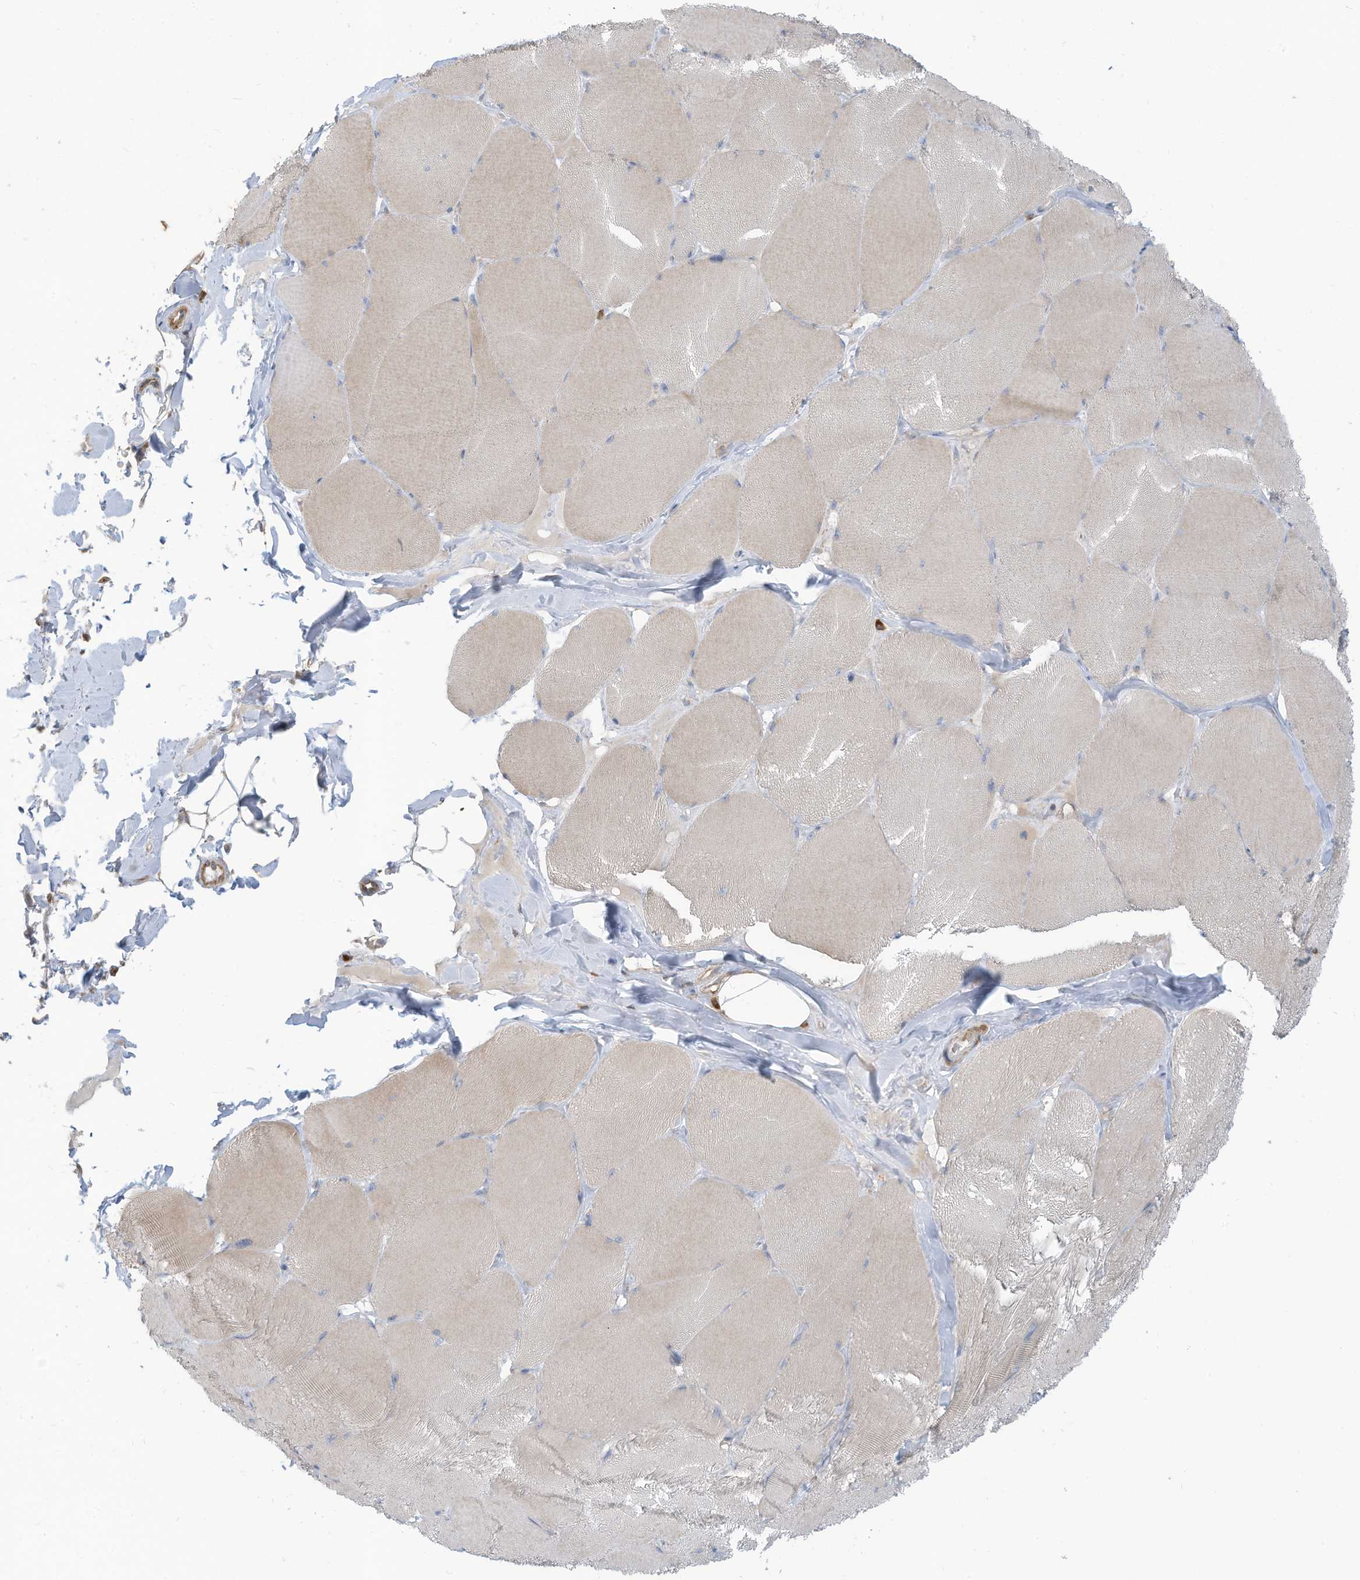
{"staining": {"intensity": "weak", "quantity": ">75%", "location": "cytoplasmic/membranous"}, "tissue": "skeletal muscle", "cell_type": "Myocytes", "image_type": "normal", "snomed": [{"axis": "morphology", "description": "Normal tissue, NOS"}, {"axis": "topography", "description": "Skin"}, {"axis": "topography", "description": "Skeletal muscle"}], "caption": "A brown stain highlights weak cytoplasmic/membranous staining of a protein in myocytes of unremarkable skeletal muscle.", "gene": "GTPBP2", "patient": {"sex": "male", "age": 83}}